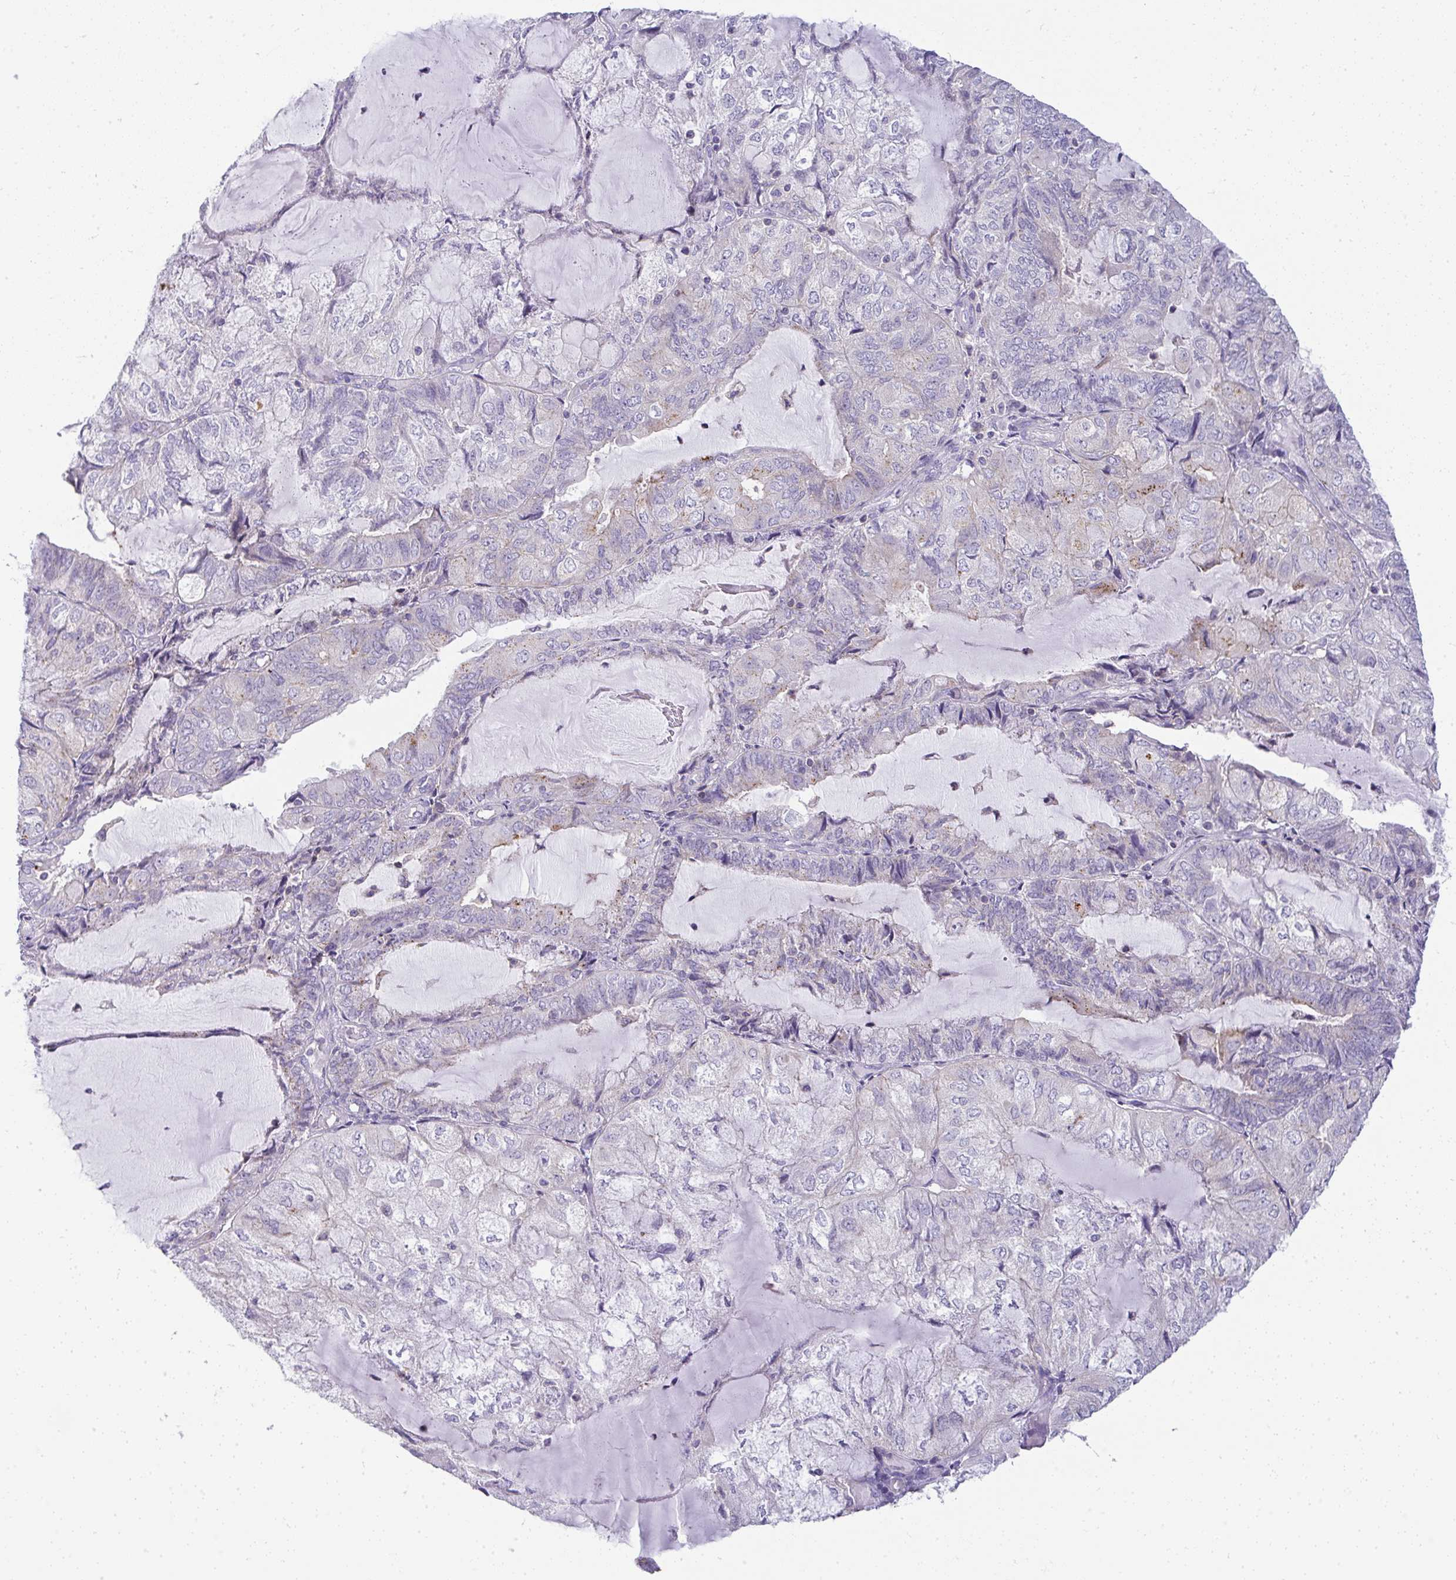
{"staining": {"intensity": "negative", "quantity": "none", "location": "none"}, "tissue": "endometrial cancer", "cell_type": "Tumor cells", "image_type": "cancer", "snomed": [{"axis": "morphology", "description": "Adenocarcinoma, NOS"}, {"axis": "topography", "description": "Endometrium"}], "caption": "This is a photomicrograph of IHC staining of adenocarcinoma (endometrial), which shows no staining in tumor cells.", "gene": "VPS4B", "patient": {"sex": "female", "age": 81}}